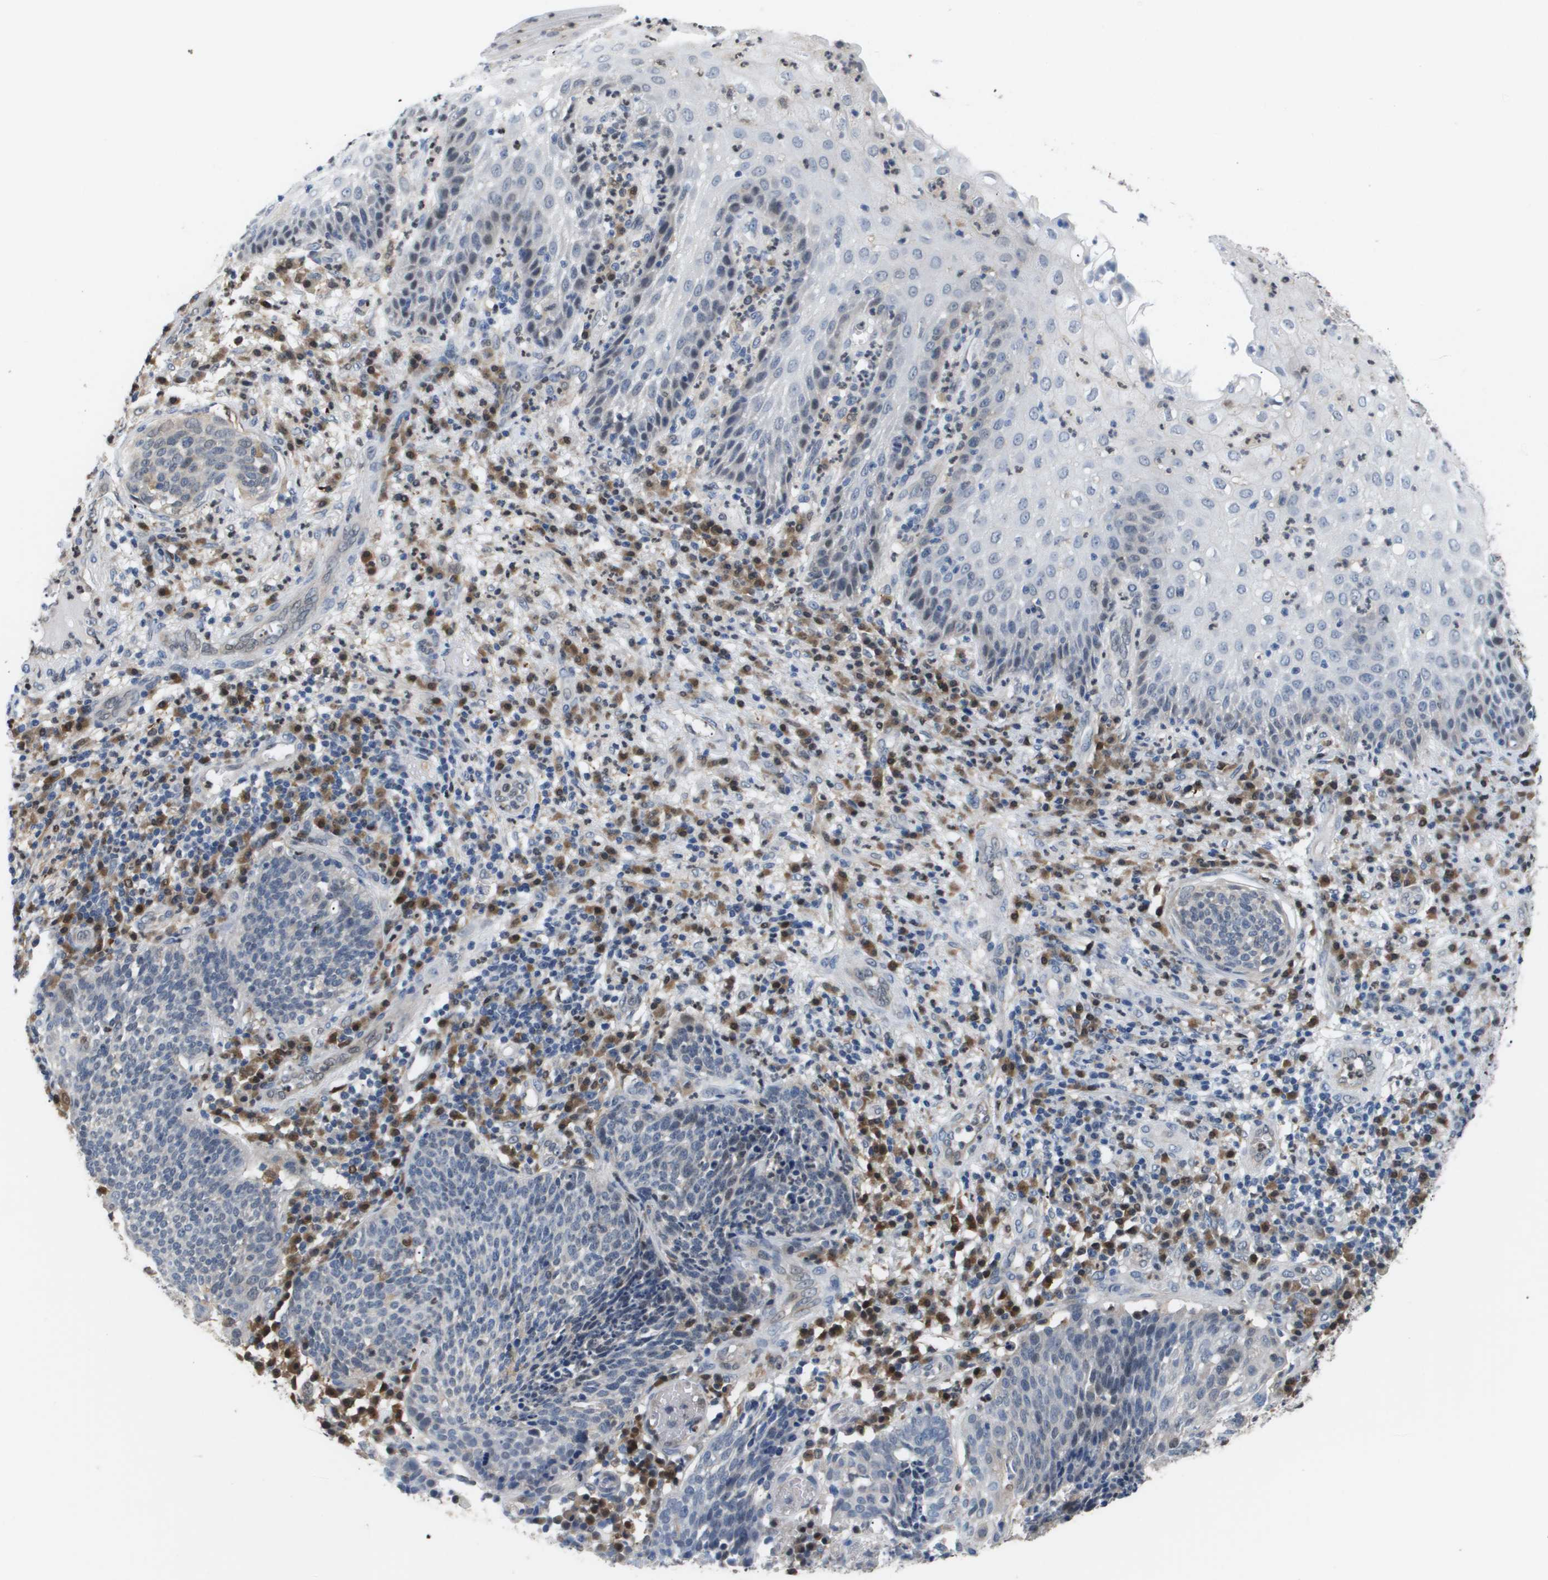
{"staining": {"intensity": "weak", "quantity": "<25%", "location": "nuclear"}, "tissue": "cervical cancer", "cell_type": "Tumor cells", "image_type": "cancer", "snomed": [{"axis": "morphology", "description": "Squamous cell carcinoma, NOS"}, {"axis": "topography", "description": "Cervix"}], "caption": "The photomicrograph reveals no staining of tumor cells in cervical squamous cell carcinoma. (Brightfield microscopy of DAB (3,3'-diaminobenzidine) IHC at high magnification).", "gene": "AKR1A1", "patient": {"sex": "female", "age": 34}}